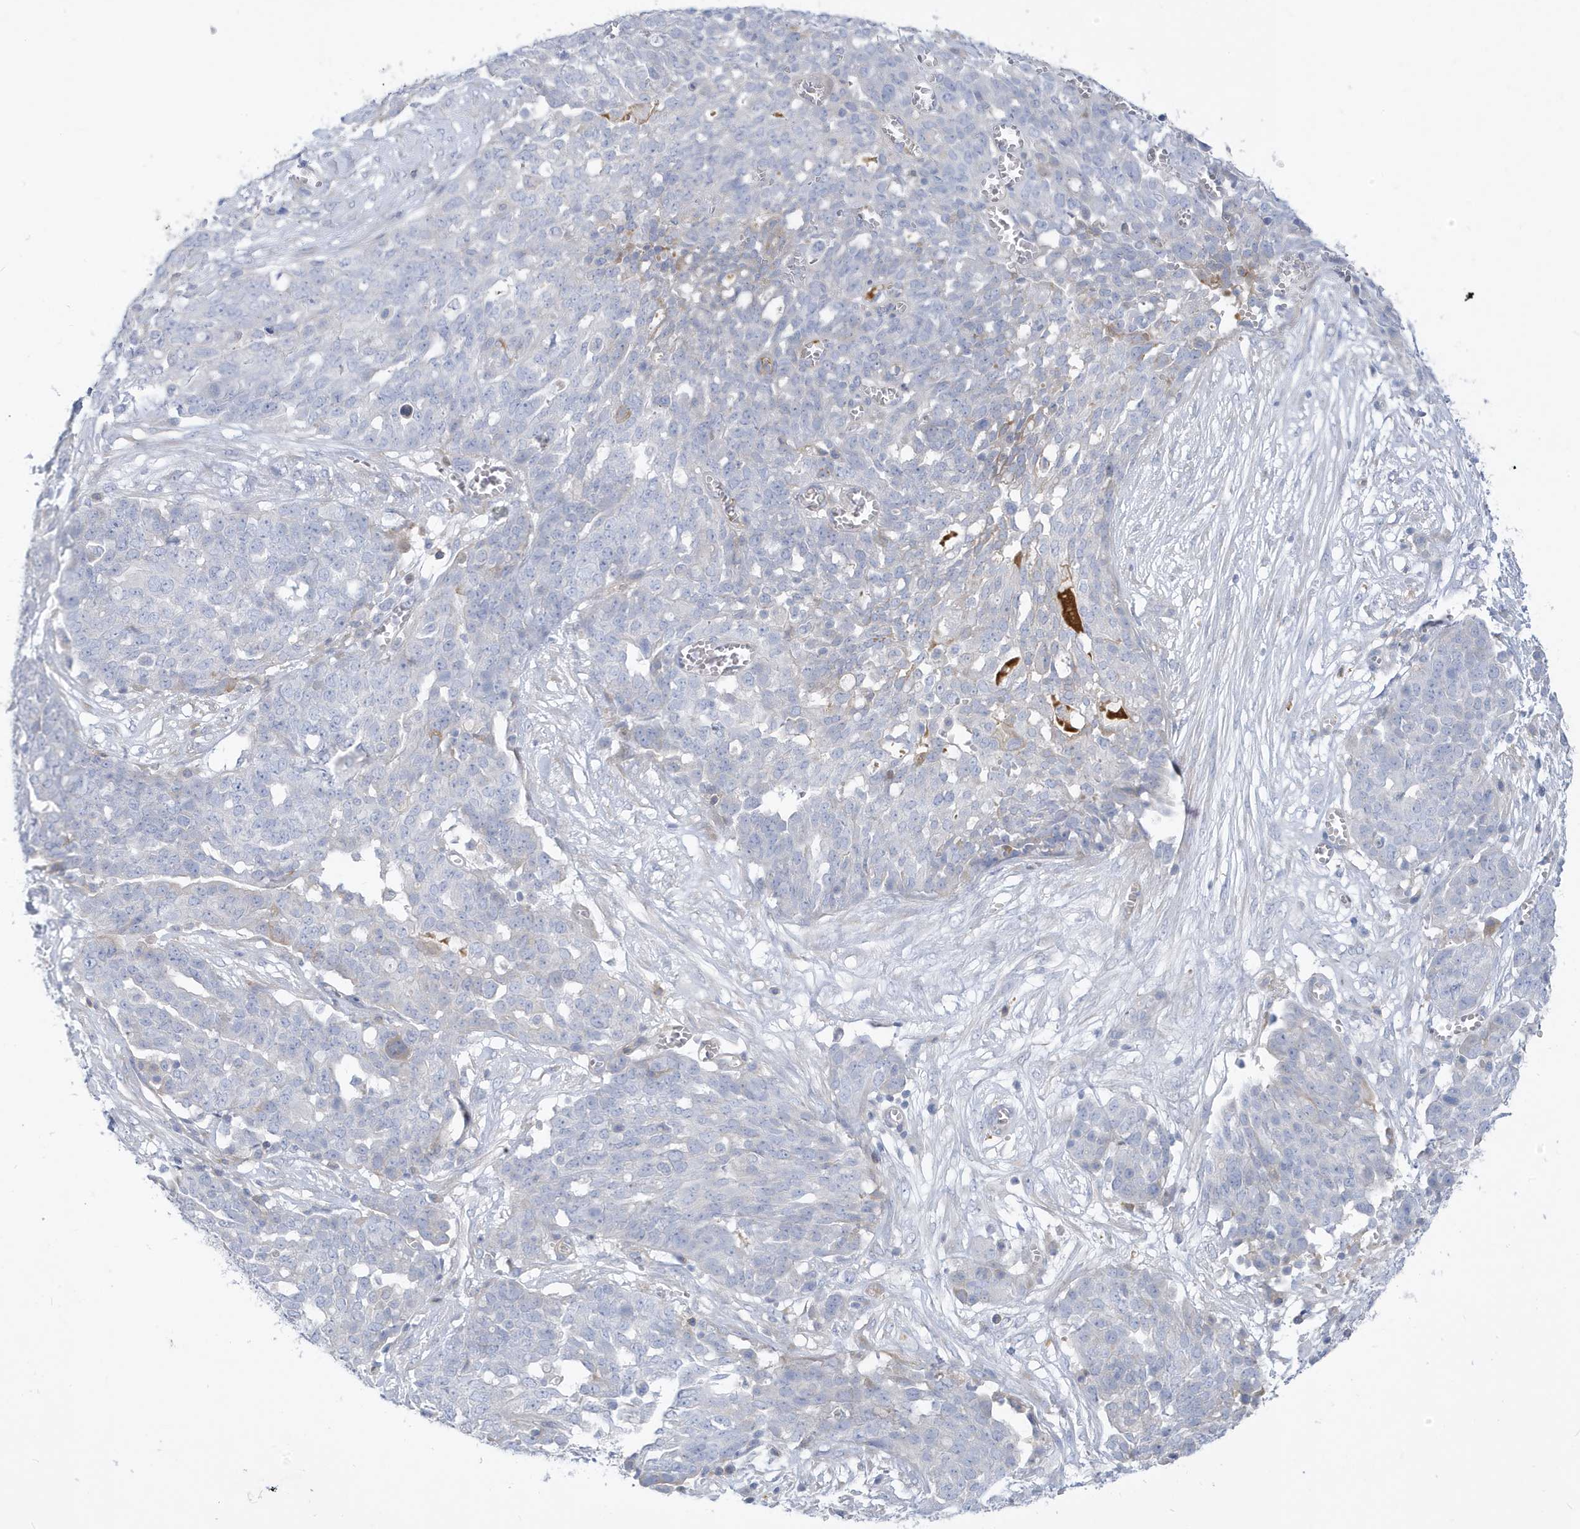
{"staining": {"intensity": "negative", "quantity": "none", "location": "none"}, "tissue": "ovarian cancer", "cell_type": "Tumor cells", "image_type": "cancer", "snomed": [{"axis": "morphology", "description": "Cystadenocarcinoma, serous, NOS"}, {"axis": "topography", "description": "Soft tissue"}, {"axis": "topography", "description": "Ovary"}], "caption": "Photomicrograph shows no significant protein positivity in tumor cells of ovarian cancer. The staining was performed using DAB (3,3'-diaminobenzidine) to visualize the protein expression in brown, while the nuclei were stained in blue with hematoxylin (Magnification: 20x).", "gene": "ATP13A5", "patient": {"sex": "female", "age": 57}}